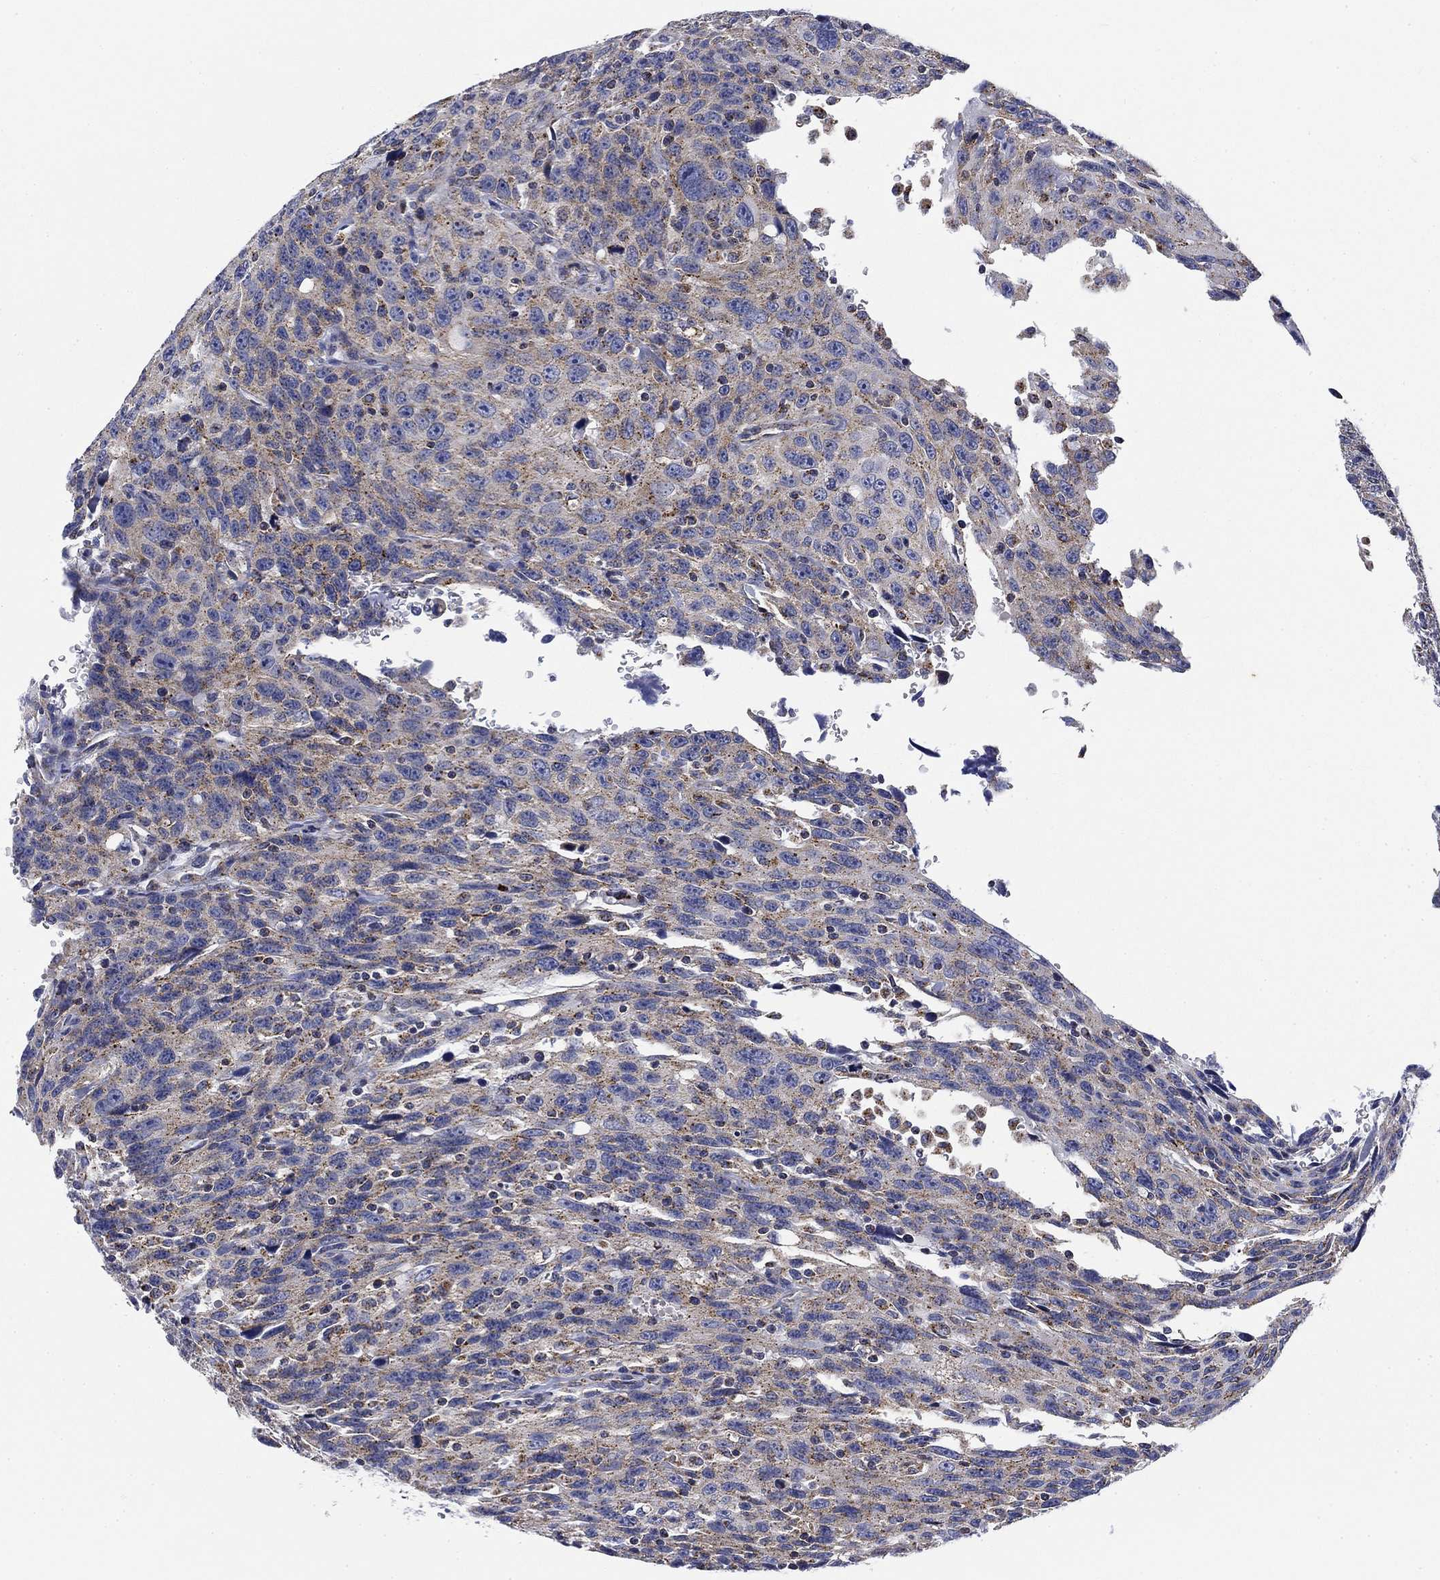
{"staining": {"intensity": "weak", "quantity": "25%-75%", "location": "cytoplasmic/membranous"}, "tissue": "urothelial cancer", "cell_type": "Tumor cells", "image_type": "cancer", "snomed": [{"axis": "morphology", "description": "Urothelial carcinoma, NOS"}, {"axis": "morphology", "description": "Urothelial carcinoma, High grade"}, {"axis": "topography", "description": "Urinary bladder"}], "caption": "Human urothelial cancer stained for a protein (brown) shows weak cytoplasmic/membranous positive positivity in about 25%-75% of tumor cells.", "gene": "NACAD", "patient": {"sex": "female", "age": 73}}